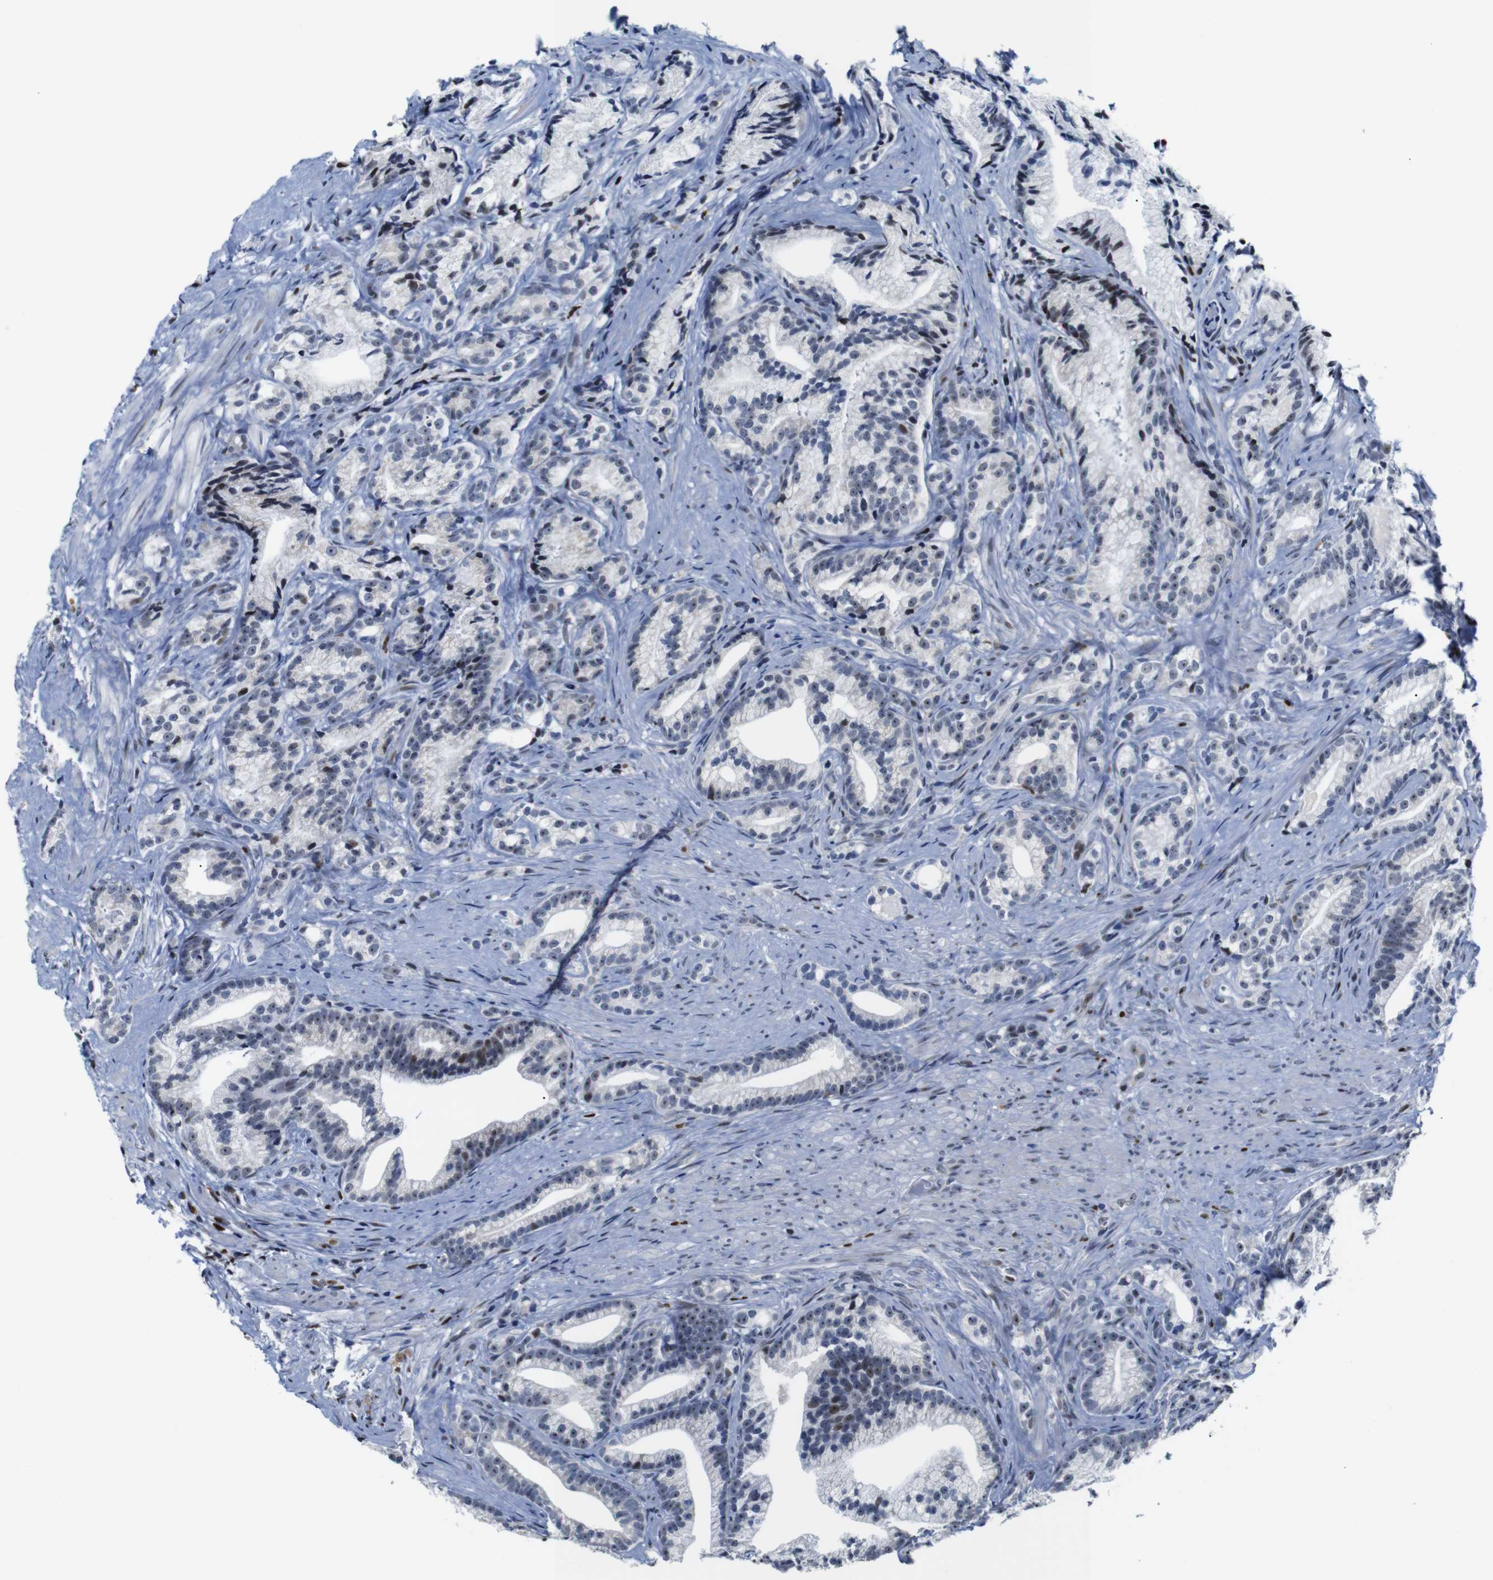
{"staining": {"intensity": "weak", "quantity": ">75%", "location": "nuclear"}, "tissue": "prostate cancer", "cell_type": "Tumor cells", "image_type": "cancer", "snomed": [{"axis": "morphology", "description": "Adenocarcinoma, Low grade"}, {"axis": "topography", "description": "Prostate"}], "caption": "Tumor cells reveal weak nuclear staining in approximately >75% of cells in prostate cancer (adenocarcinoma (low-grade)).", "gene": "GATA6", "patient": {"sex": "male", "age": 89}}